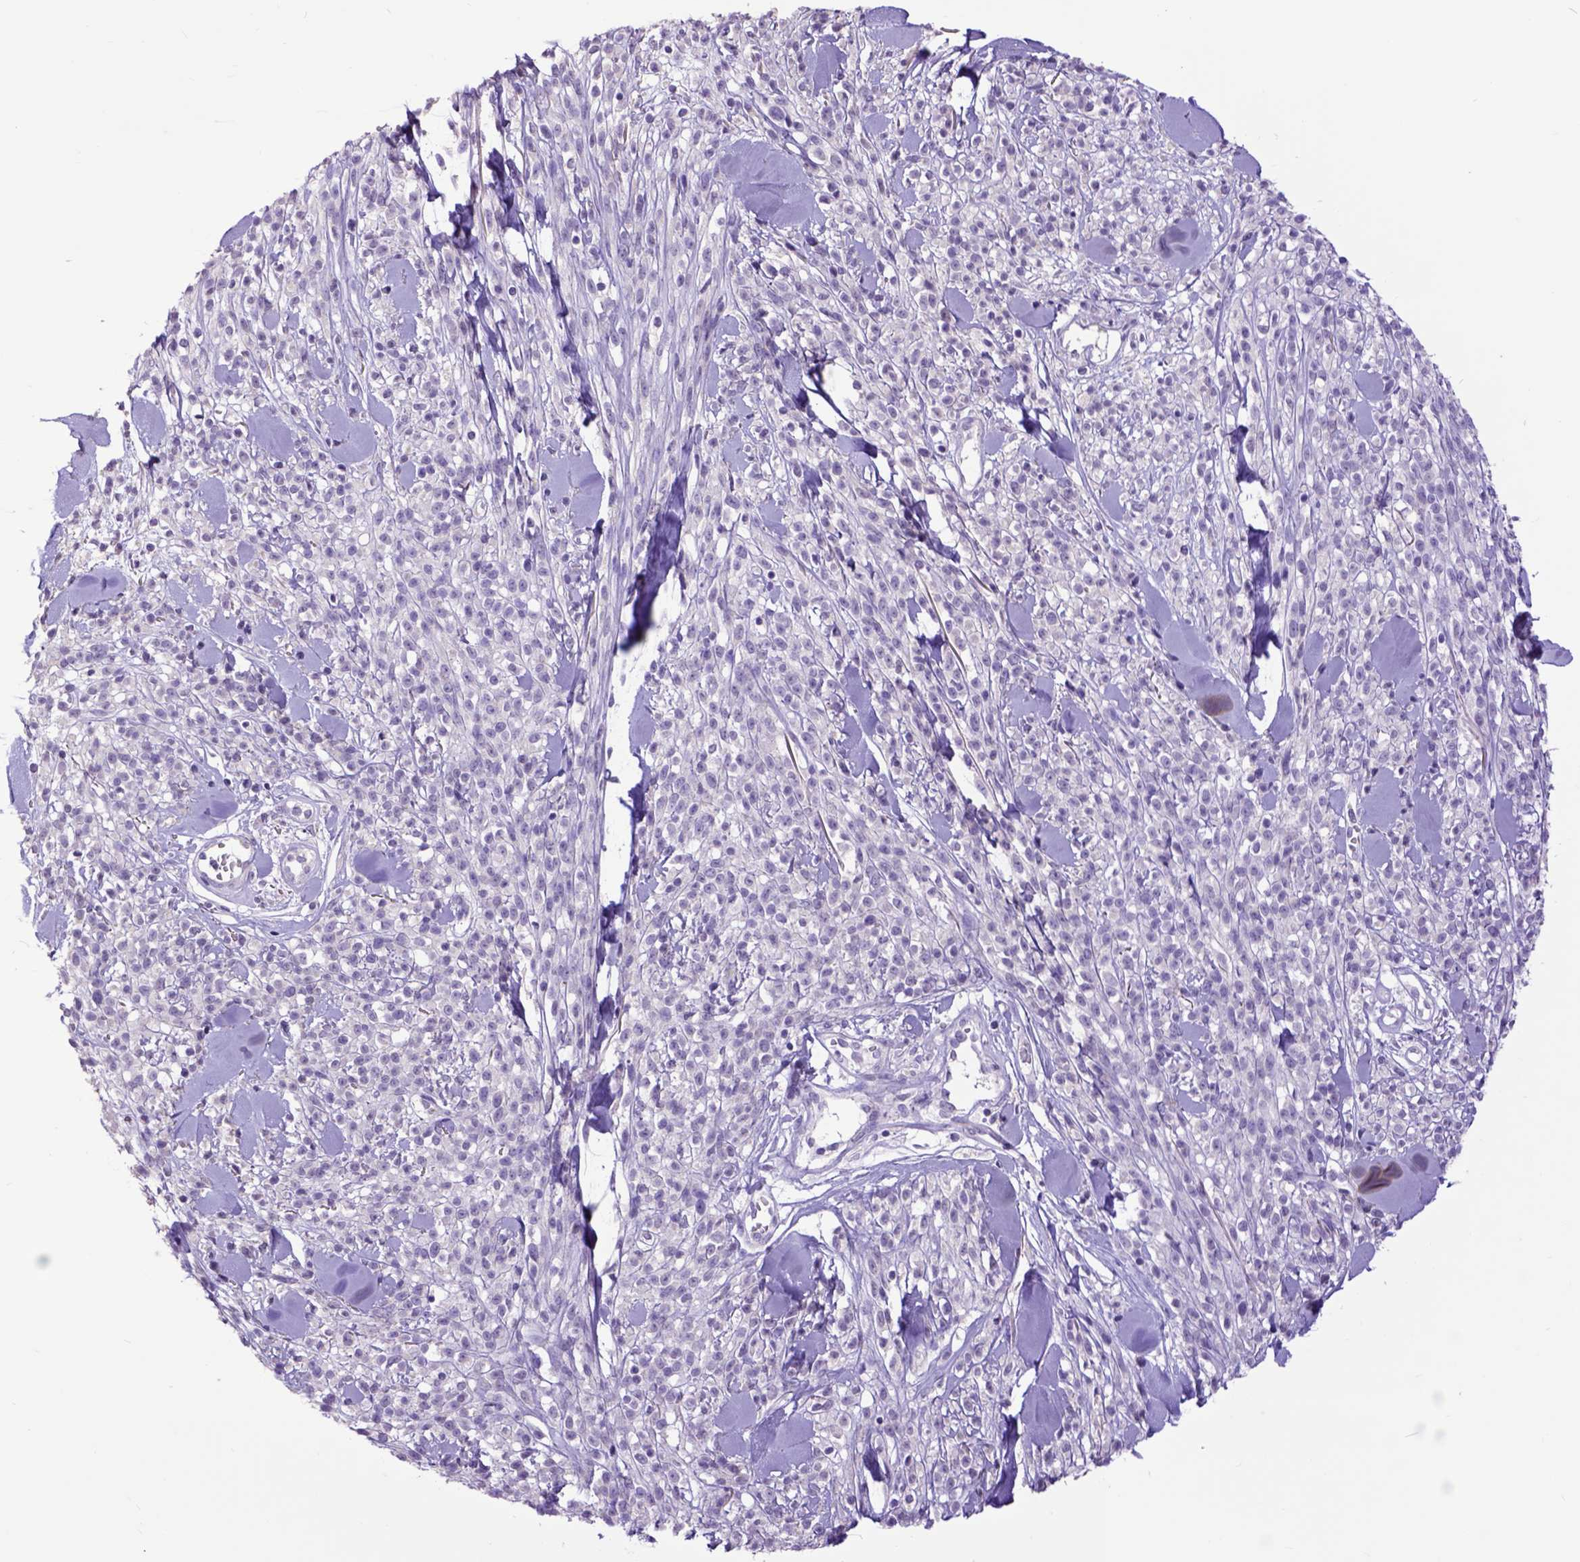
{"staining": {"intensity": "negative", "quantity": "none", "location": "none"}, "tissue": "melanoma", "cell_type": "Tumor cells", "image_type": "cancer", "snomed": [{"axis": "morphology", "description": "Malignant melanoma, NOS"}, {"axis": "topography", "description": "Skin"}, {"axis": "topography", "description": "Skin of trunk"}], "caption": "Malignant melanoma stained for a protein using immunohistochemistry (IHC) exhibits no expression tumor cells.", "gene": "RAB25", "patient": {"sex": "male", "age": 74}}